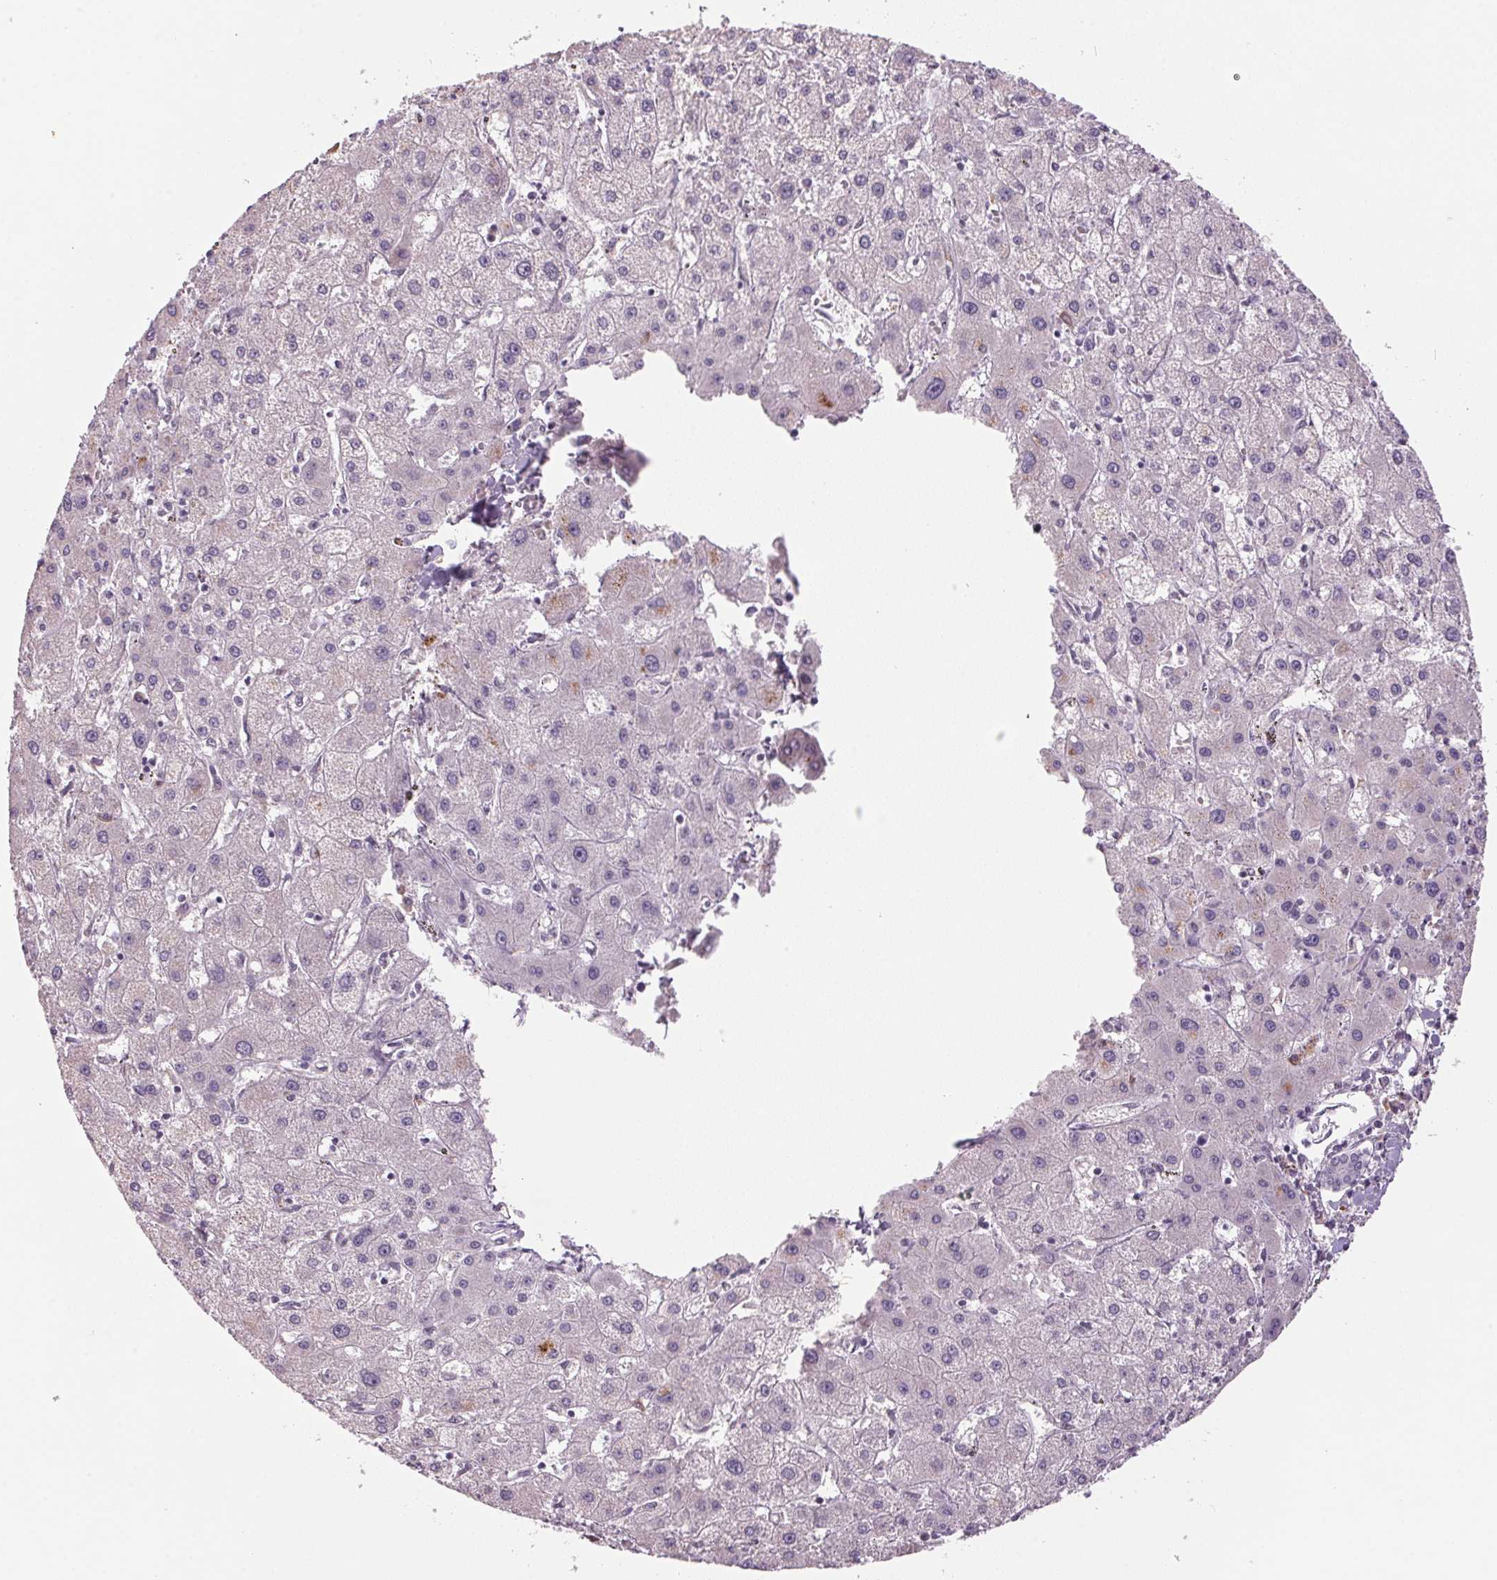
{"staining": {"intensity": "negative", "quantity": "none", "location": "none"}, "tissue": "liver cancer", "cell_type": "Tumor cells", "image_type": "cancer", "snomed": [{"axis": "morphology", "description": "Cholangiocarcinoma"}, {"axis": "topography", "description": "Liver"}], "caption": "Photomicrograph shows no significant protein positivity in tumor cells of cholangiocarcinoma (liver). (Brightfield microscopy of DAB (3,3'-diaminobenzidine) immunohistochemistry (IHC) at high magnification).", "gene": "ZBTB4", "patient": {"sex": "female", "age": 60}}